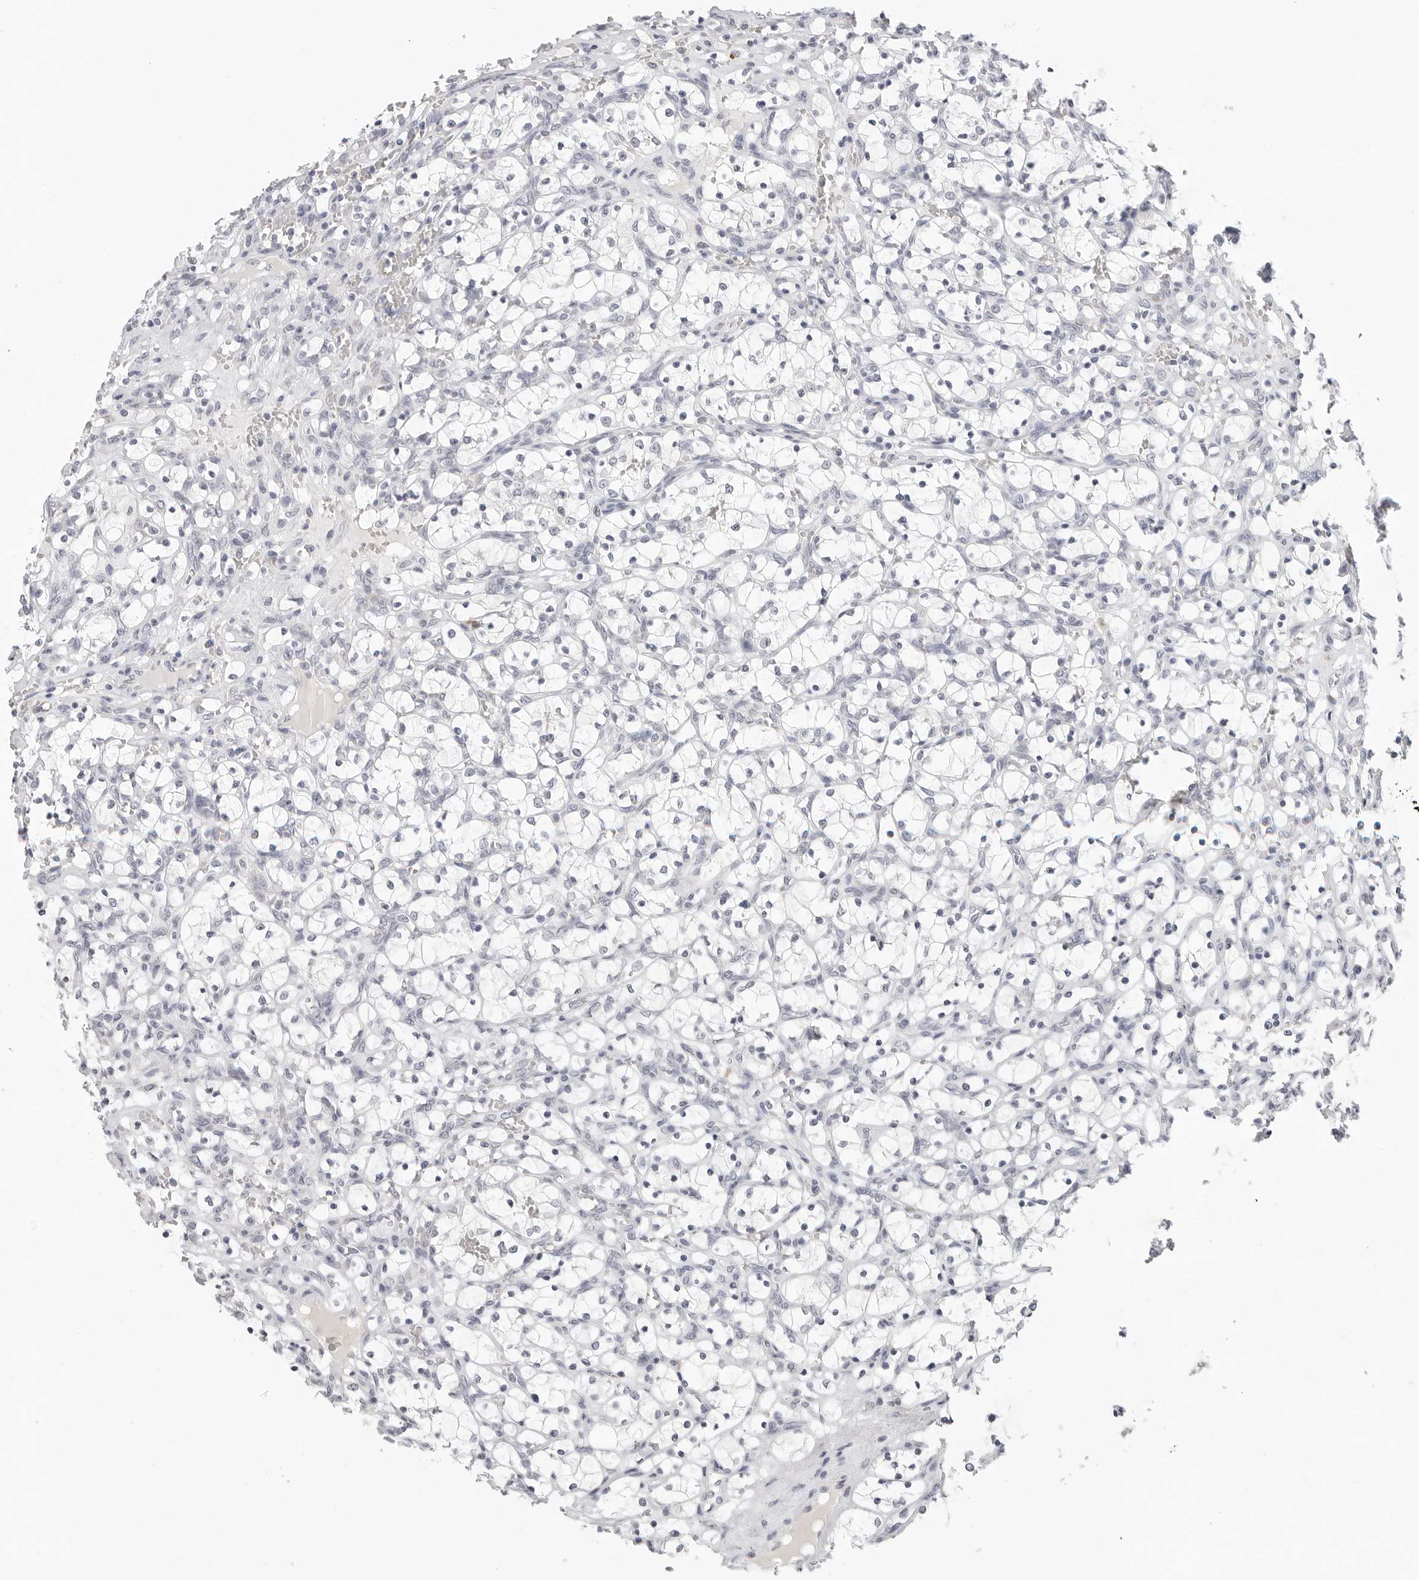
{"staining": {"intensity": "negative", "quantity": "none", "location": "none"}, "tissue": "renal cancer", "cell_type": "Tumor cells", "image_type": "cancer", "snomed": [{"axis": "morphology", "description": "Adenocarcinoma, NOS"}, {"axis": "topography", "description": "Kidney"}], "caption": "An IHC histopathology image of adenocarcinoma (renal) is shown. There is no staining in tumor cells of adenocarcinoma (renal).", "gene": "EDN2", "patient": {"sex": "female", "age": 69}}